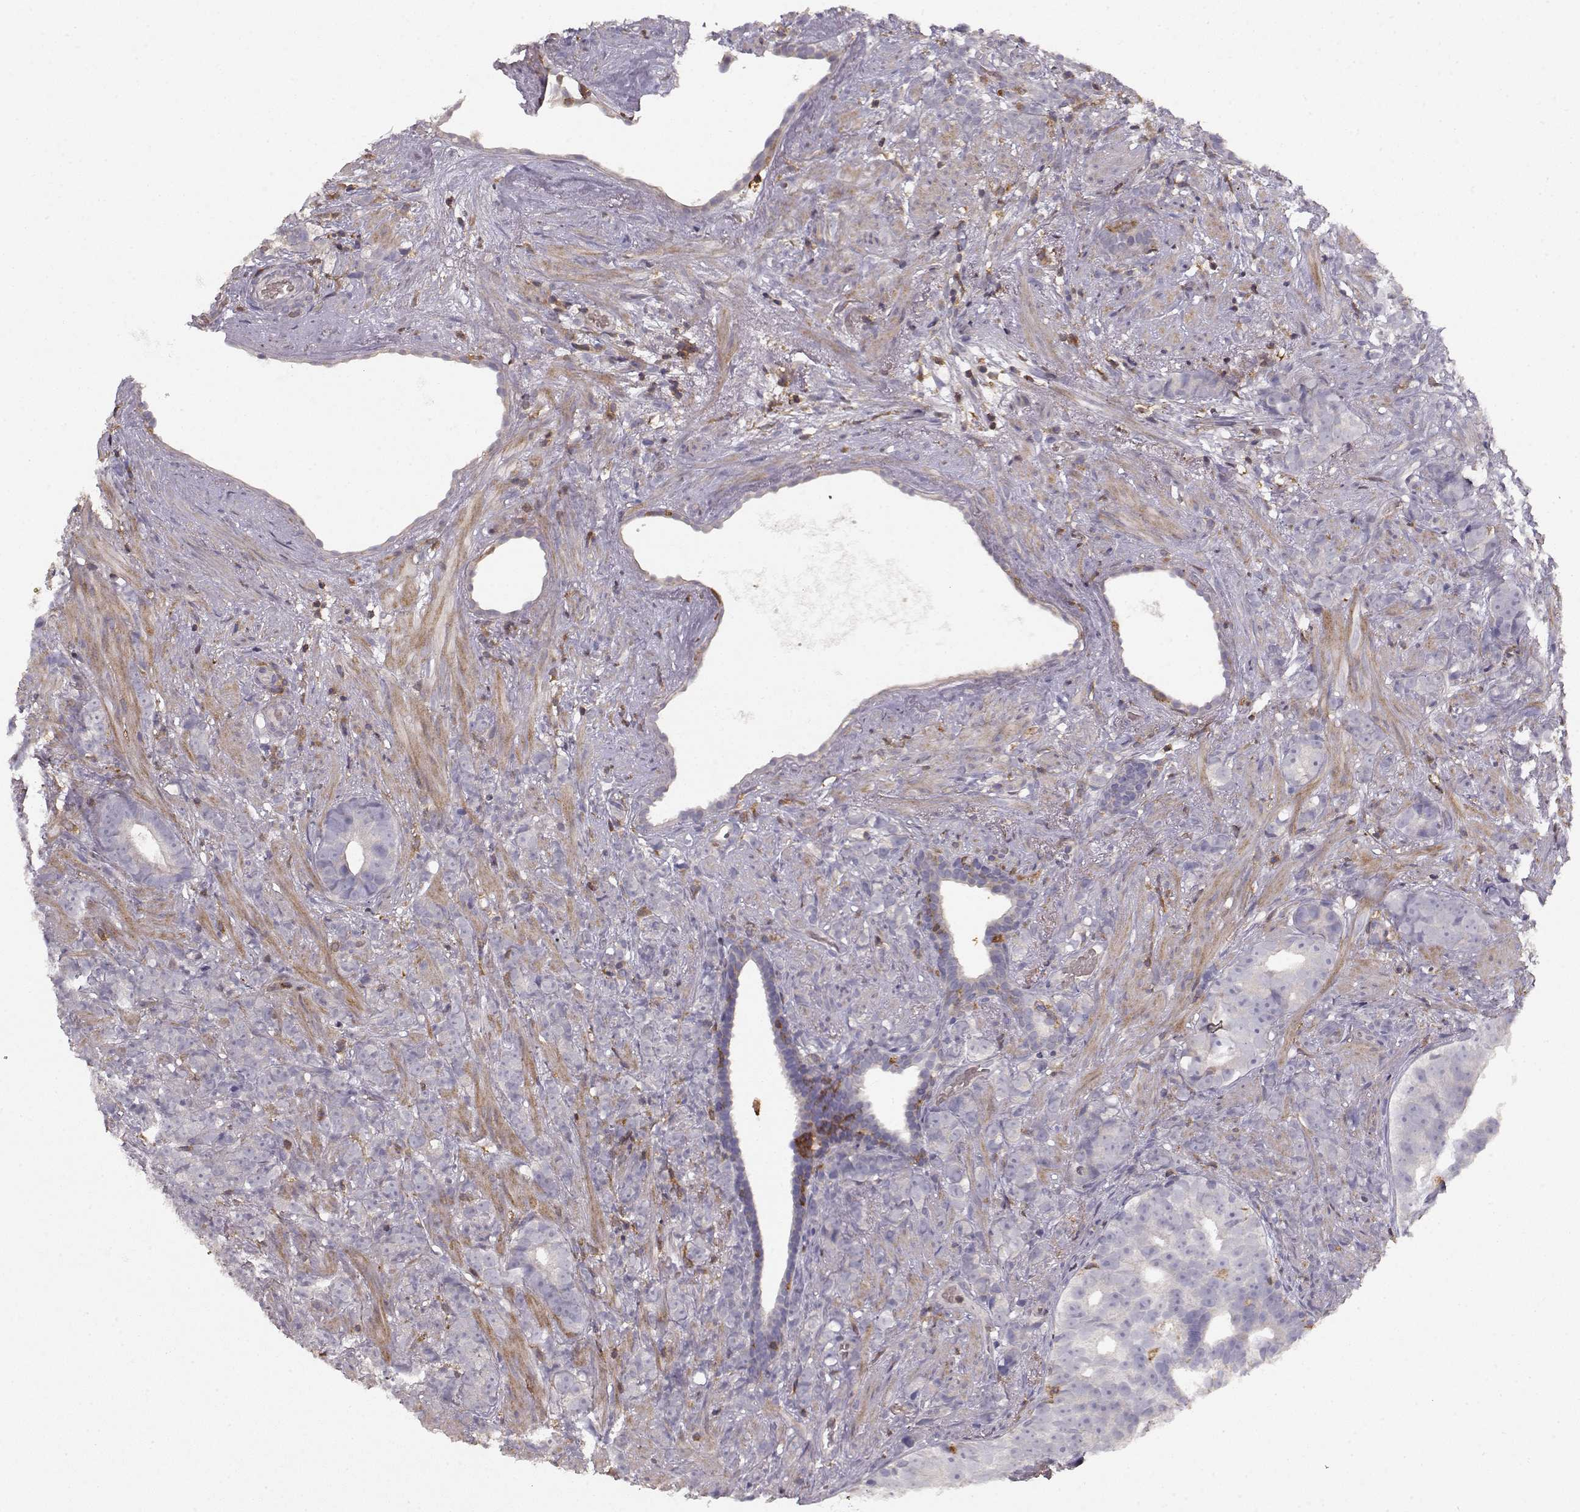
{"staining": {"intensity": "negative", "quantity": "none", "location": "none"}, "tissue": "prostate cancer", "cell_type": "Tumor cells", "image_type": "cancer", "snomed": [{"axis": "morphology", "description": "Adenocarcinoma, High grade"}, {"axis": "topography", "description": "Prostate"}], "caption": "Immunohistochemistry of prostate cancer displays no staining in tumor cells.", "gene": "VAV1", "patient": {"sex": "male", "age": 81}}